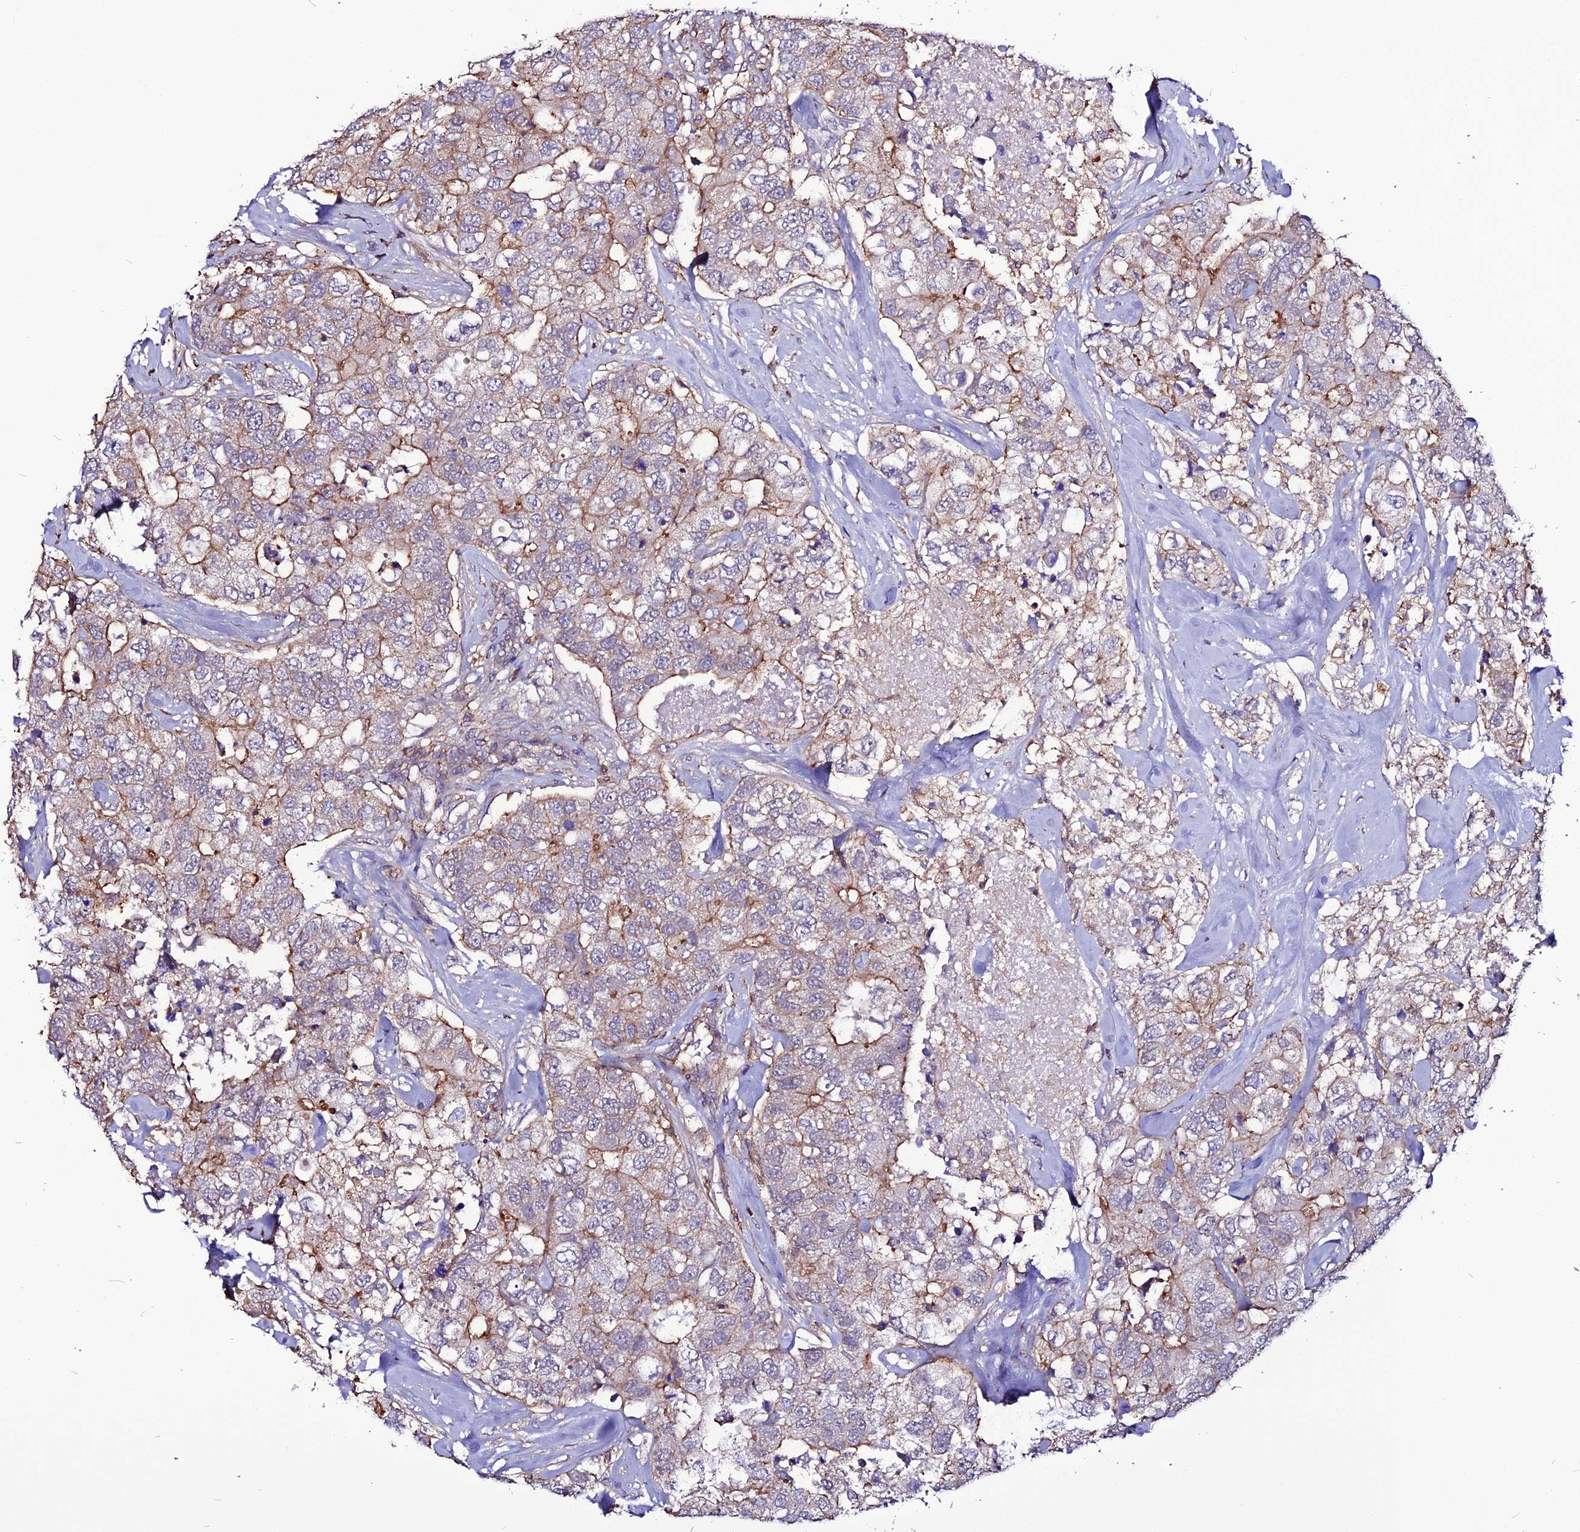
{"staining": {"intensity": "moderate", "quantity": "25%-75%", "location": "cytoplasmic/membranous"}, "tissue": "breast cancer", "cell_type": "Tumor cells", "image_type": "cancer", "snomed": [{"axis": "morphology", "description": "Duct carcinoma"}, {"axis": "topography", "description": "Breast"}], "caption": "This image exhibits immunohistochemistry (IHC) staining of human breast cancer, with medium moderate cytoplasmic/membranous staining in approximately 25%-75% of tumor cells.", "gene": "USP17L15", "patient": {"sex": "female", "age": 62}}